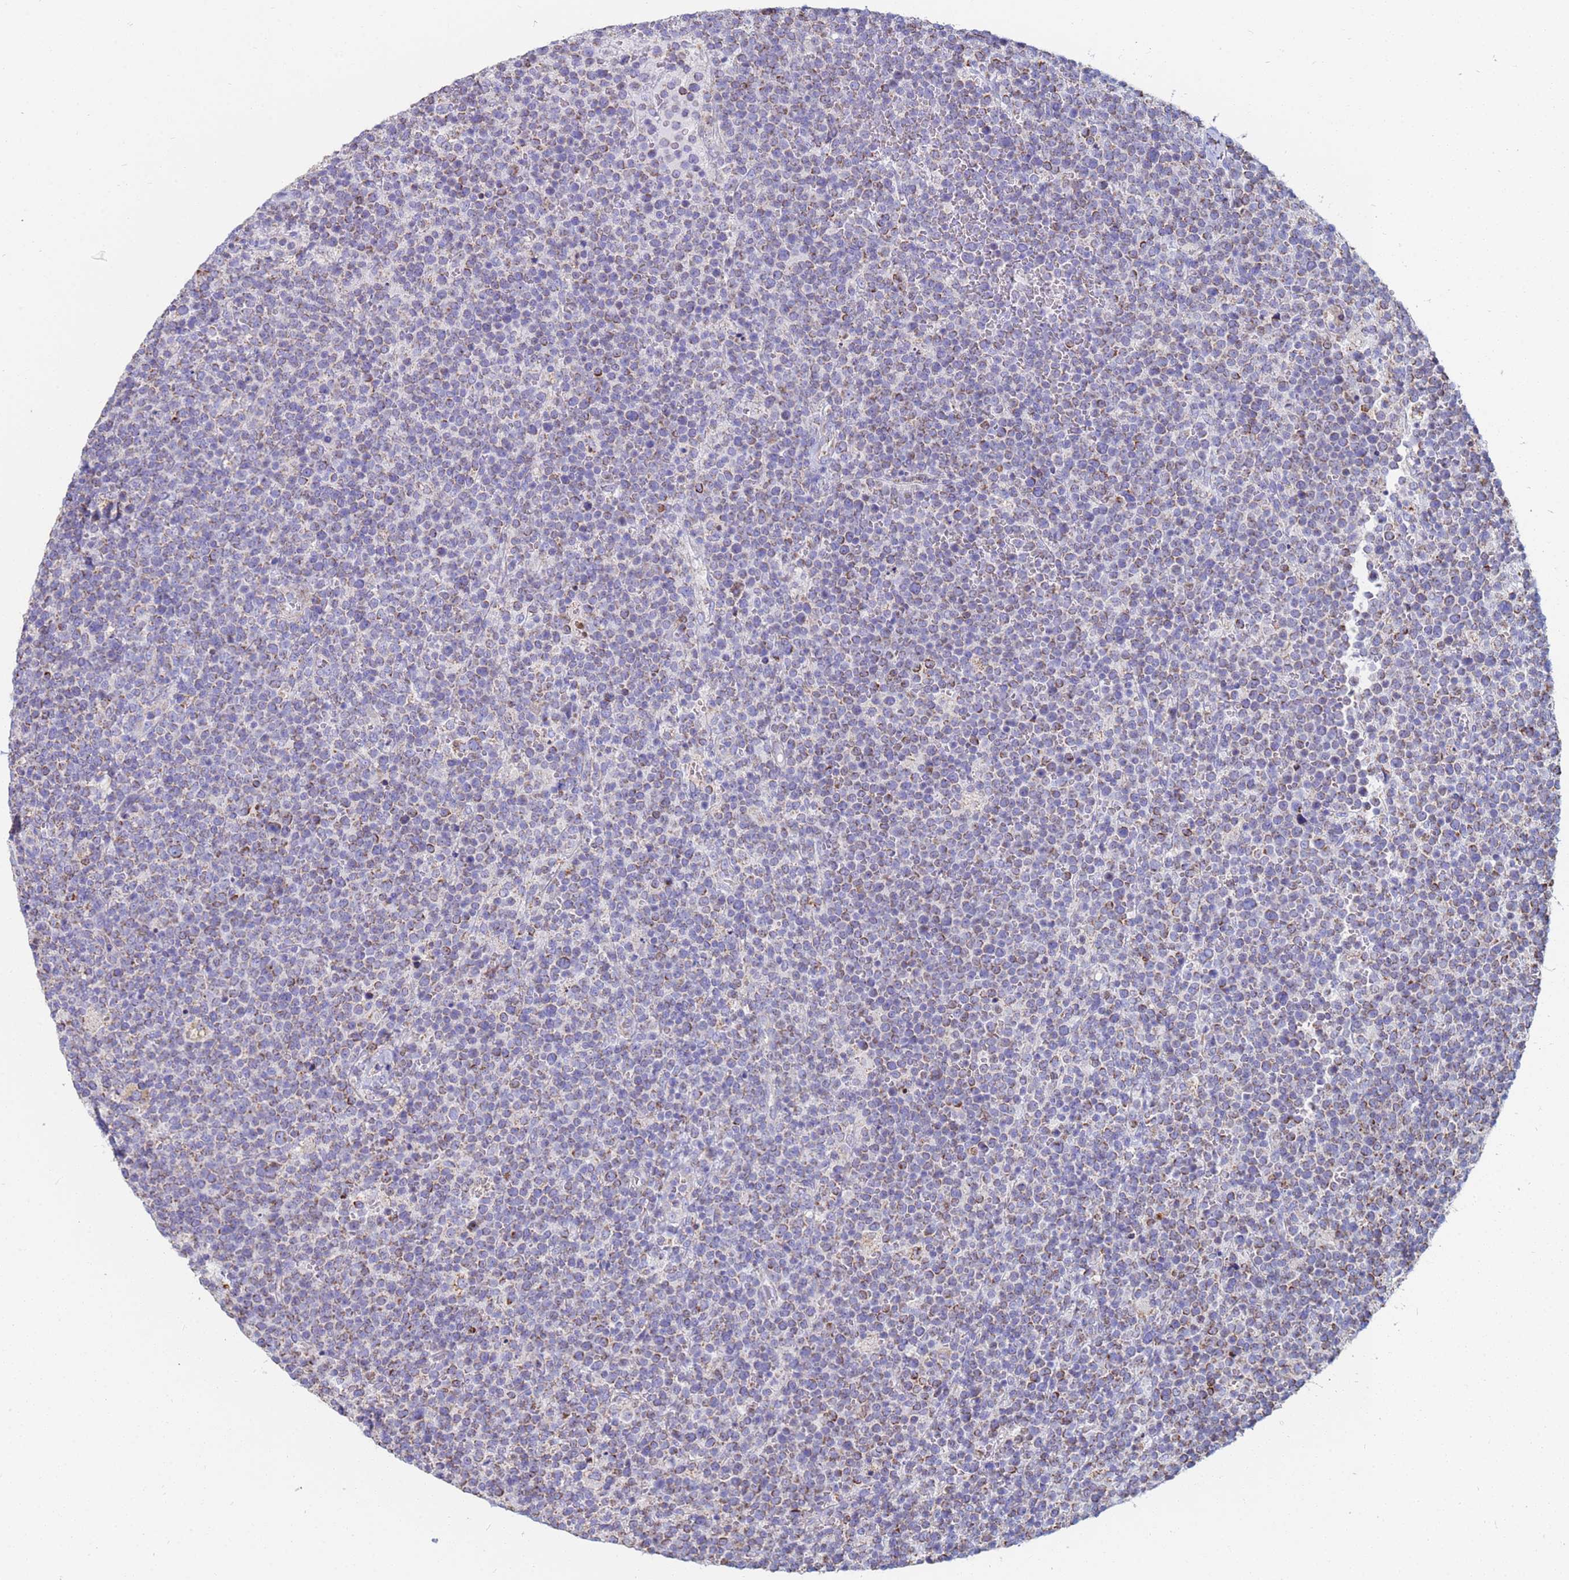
{"staining": {"intensity": "weak", "quantity": "25%-75%", "location": "cytoplasmic/membranous"}, "tissue": "lymphoma", "cell_type": "Tumor cells", "image_type": "cancer", "snomed": [{"axis": "morphology", "description": "Malignant lymphoma, non-Hodgkin's type, High grade"}, {"axis": "topography", "description": "Lymph node"}], "caption": "IHC staining of lymphoma, which reveals low levels of weak cytoplasmic/membranous positivity in about 25%-75% of tumor cells indicating weak cytoplasmic/membranous protein staining. The staining was performed using DAB (brown) for protein detection and nuclei were counterstained in hematoxylin (blue).", "gene": "UQCRH", "patient": {"sex": "male", "age": 61}}